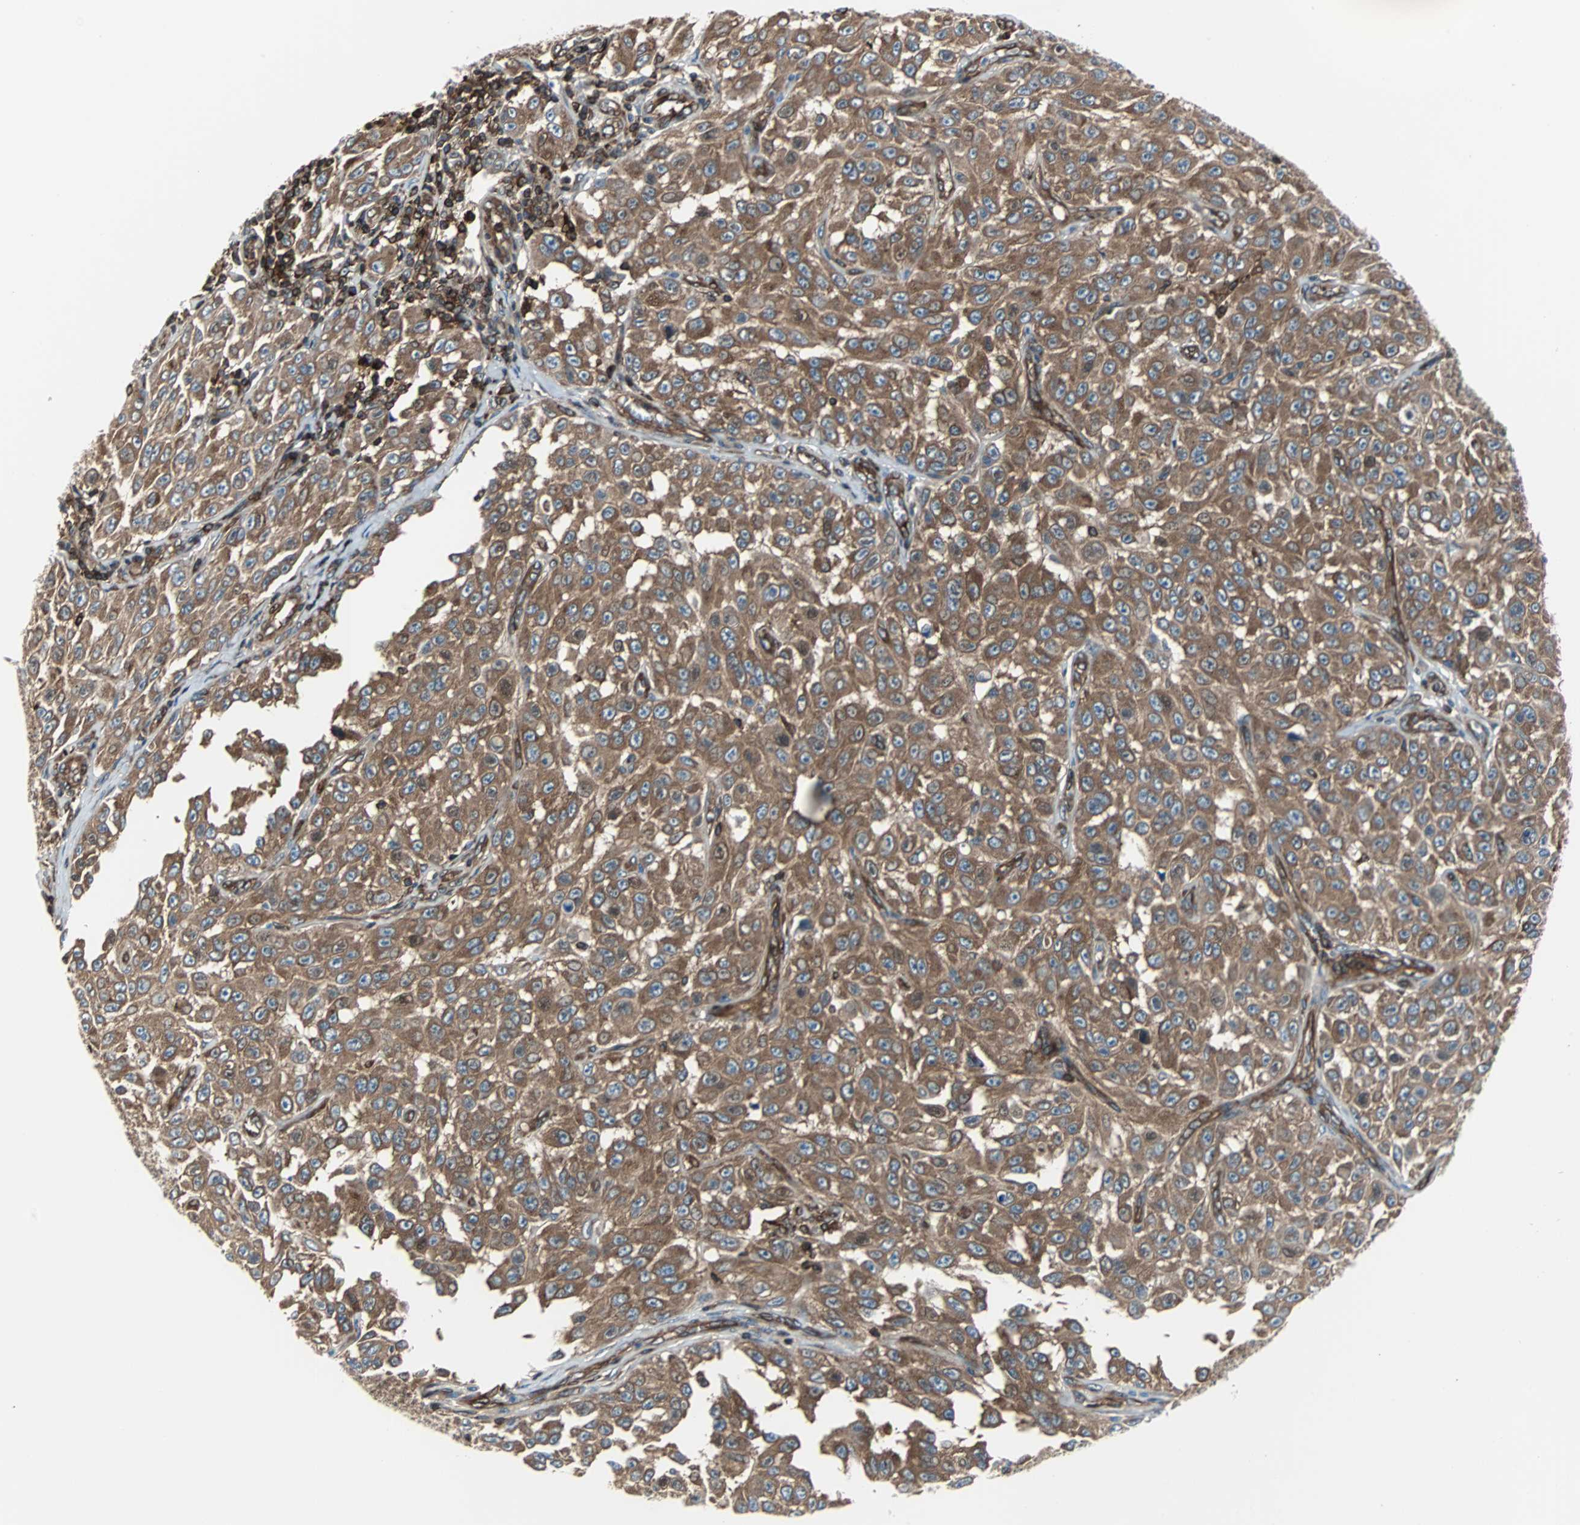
{"staining": {"intensity": "moderate", "quantity": ">75%", "location": "cytoplasmic/membranous"}, "tissue": "melanoma", "cell_type": "Tumor cells", "image_type": "cancer", "snomed": [{"axis": "morphology", "description": "Malignant melanoma, NOS"}, {"axis": "topography", "description": "Skin"}], "caption": "This histopathology image demonstrates immunohistochemistry (IHC) staining of human melanoma, with medium moderate cytoplasmic/membranous staining in approximately >75% of tumor cells.", "gene": "RELA", "patient": {"sex": "male", "age": 30}}